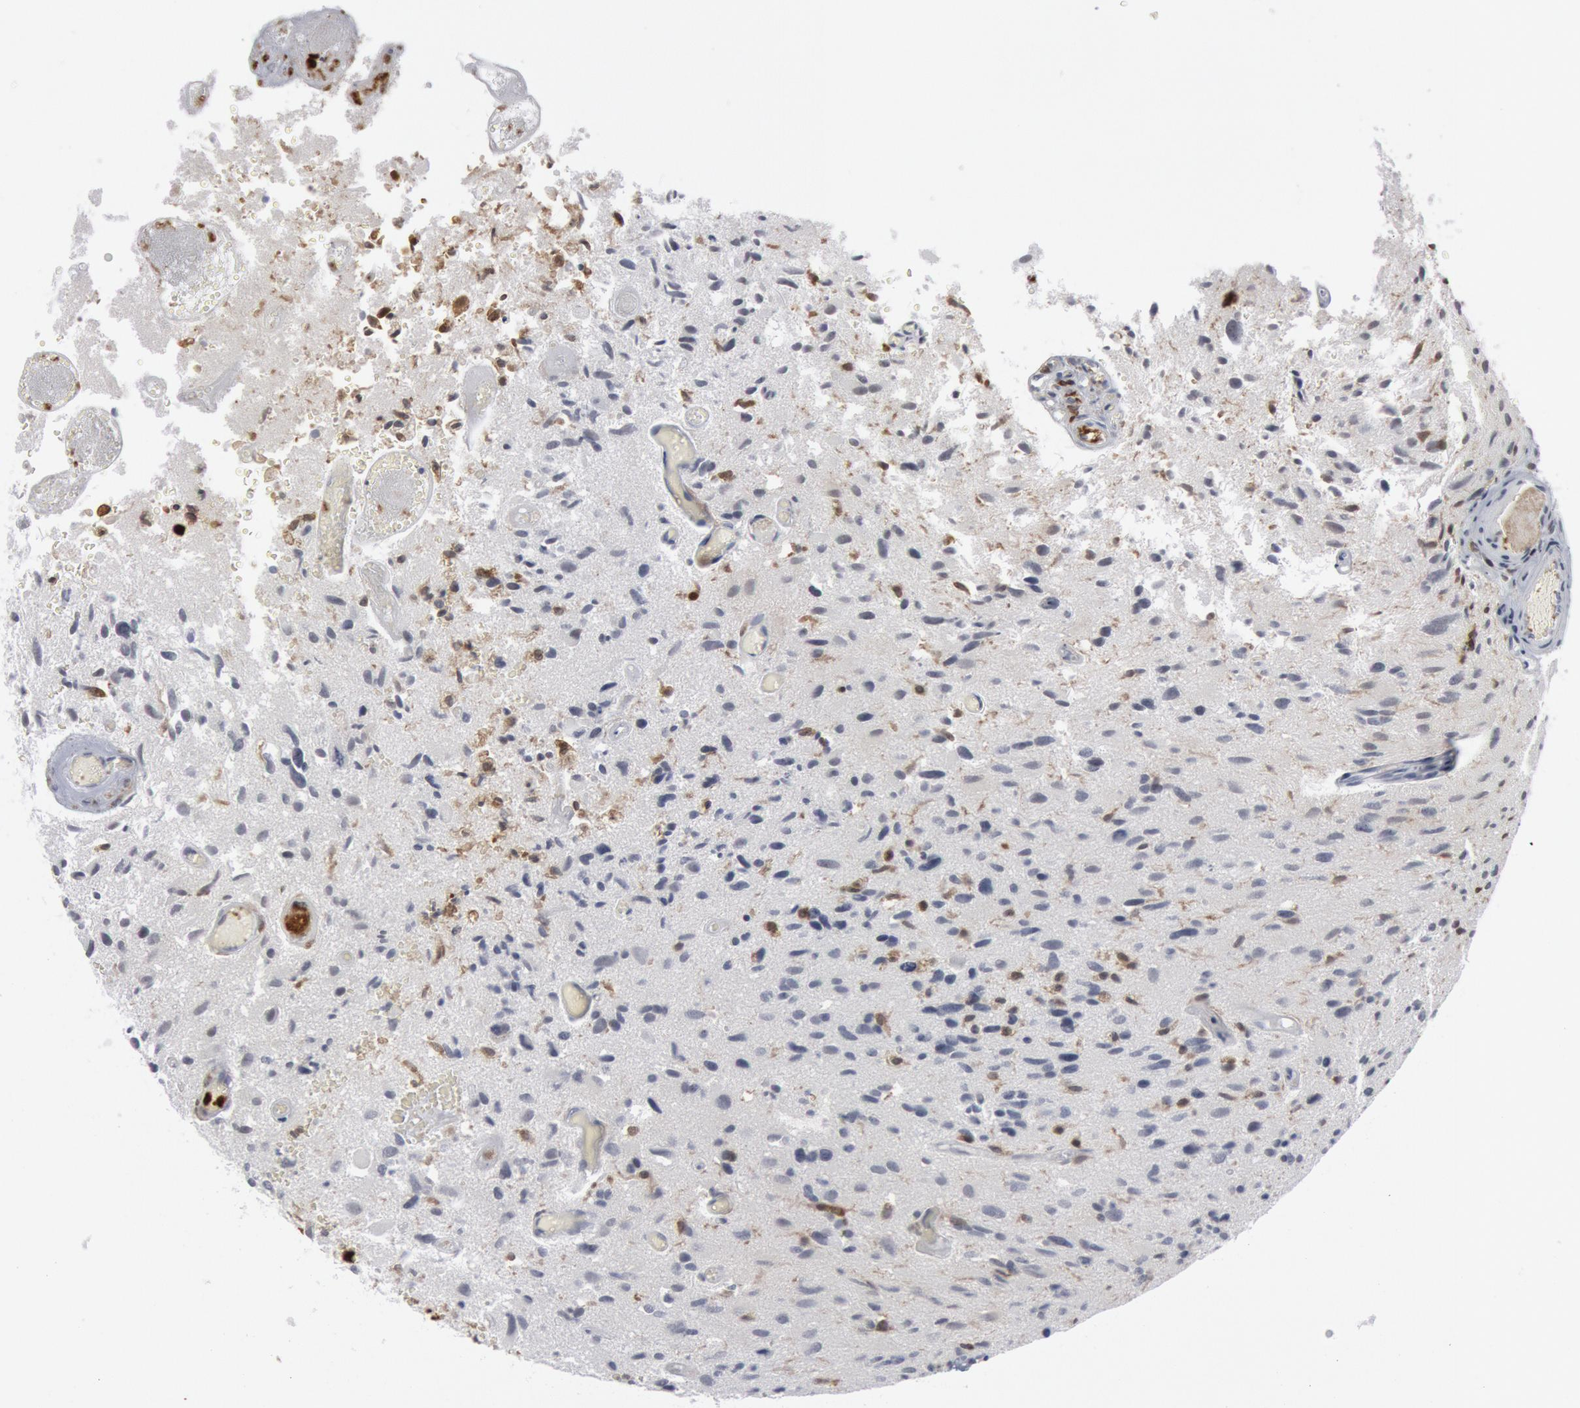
{"staining": {"intensity": "negative", "quantity": "none", "location": "none"}, "tissue": "glioma", "cell_type": "Tumor cells", "image_type": "cancer", "snomed": [{"axis": "morphology", "description": "Glioma, malignant, High grade"}, {"axis": "topography", "description": "Brain"}], "caption": "This image is of malignant glioma (high-grade) stained with IHC to label a protein in brown with the nuclei are counter-stained blue. There is no staining in tumor cells.", "gene": "PTPN6", "patient": {"sex": "male", "age": 69}}